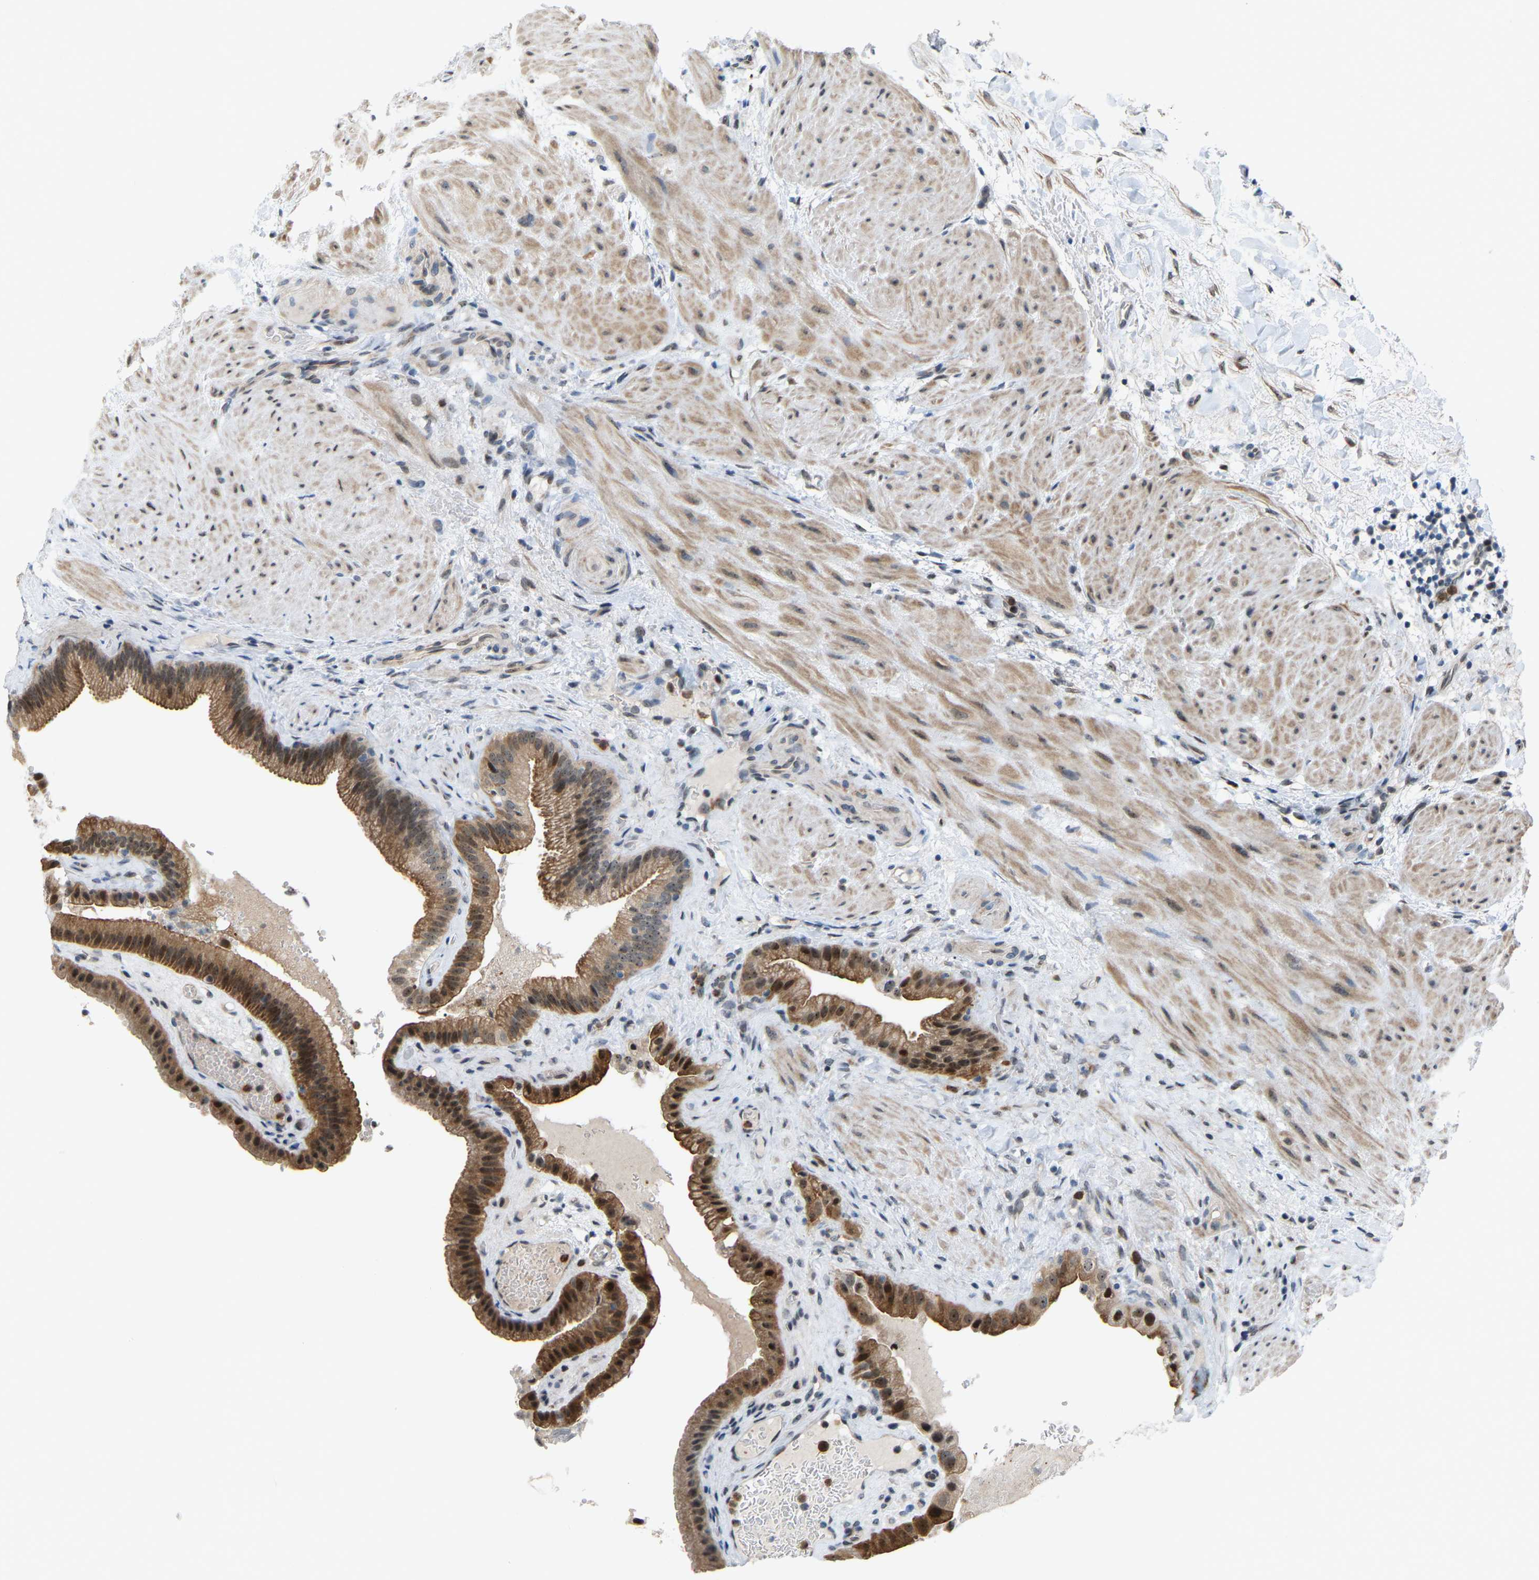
{"staining": {"intensity": "strong", "quantity": ">75%", "location": "cytoplasmic/membranous,nuclear"}, "tissue": "gallbladder", "cell_type": "Glandular cells", "image_type": "normal", "snomed": [{"axis": "morphology", "description": "Normal tissue, NOS"}, {"axis": "topography", "description": "Gallbladder"}], "caption": "IHC of benign gallbladder displays high levels of strong cytoplasmic/membranous,nuclear positivity in approximately >75% of glandular cells. (DAB (3,3'-diaminobenzidine) IHC, brown staining for protein, blue staining for nuclei).", "gene": "CROT", "patient": {"sex": "male", "age": 49}}